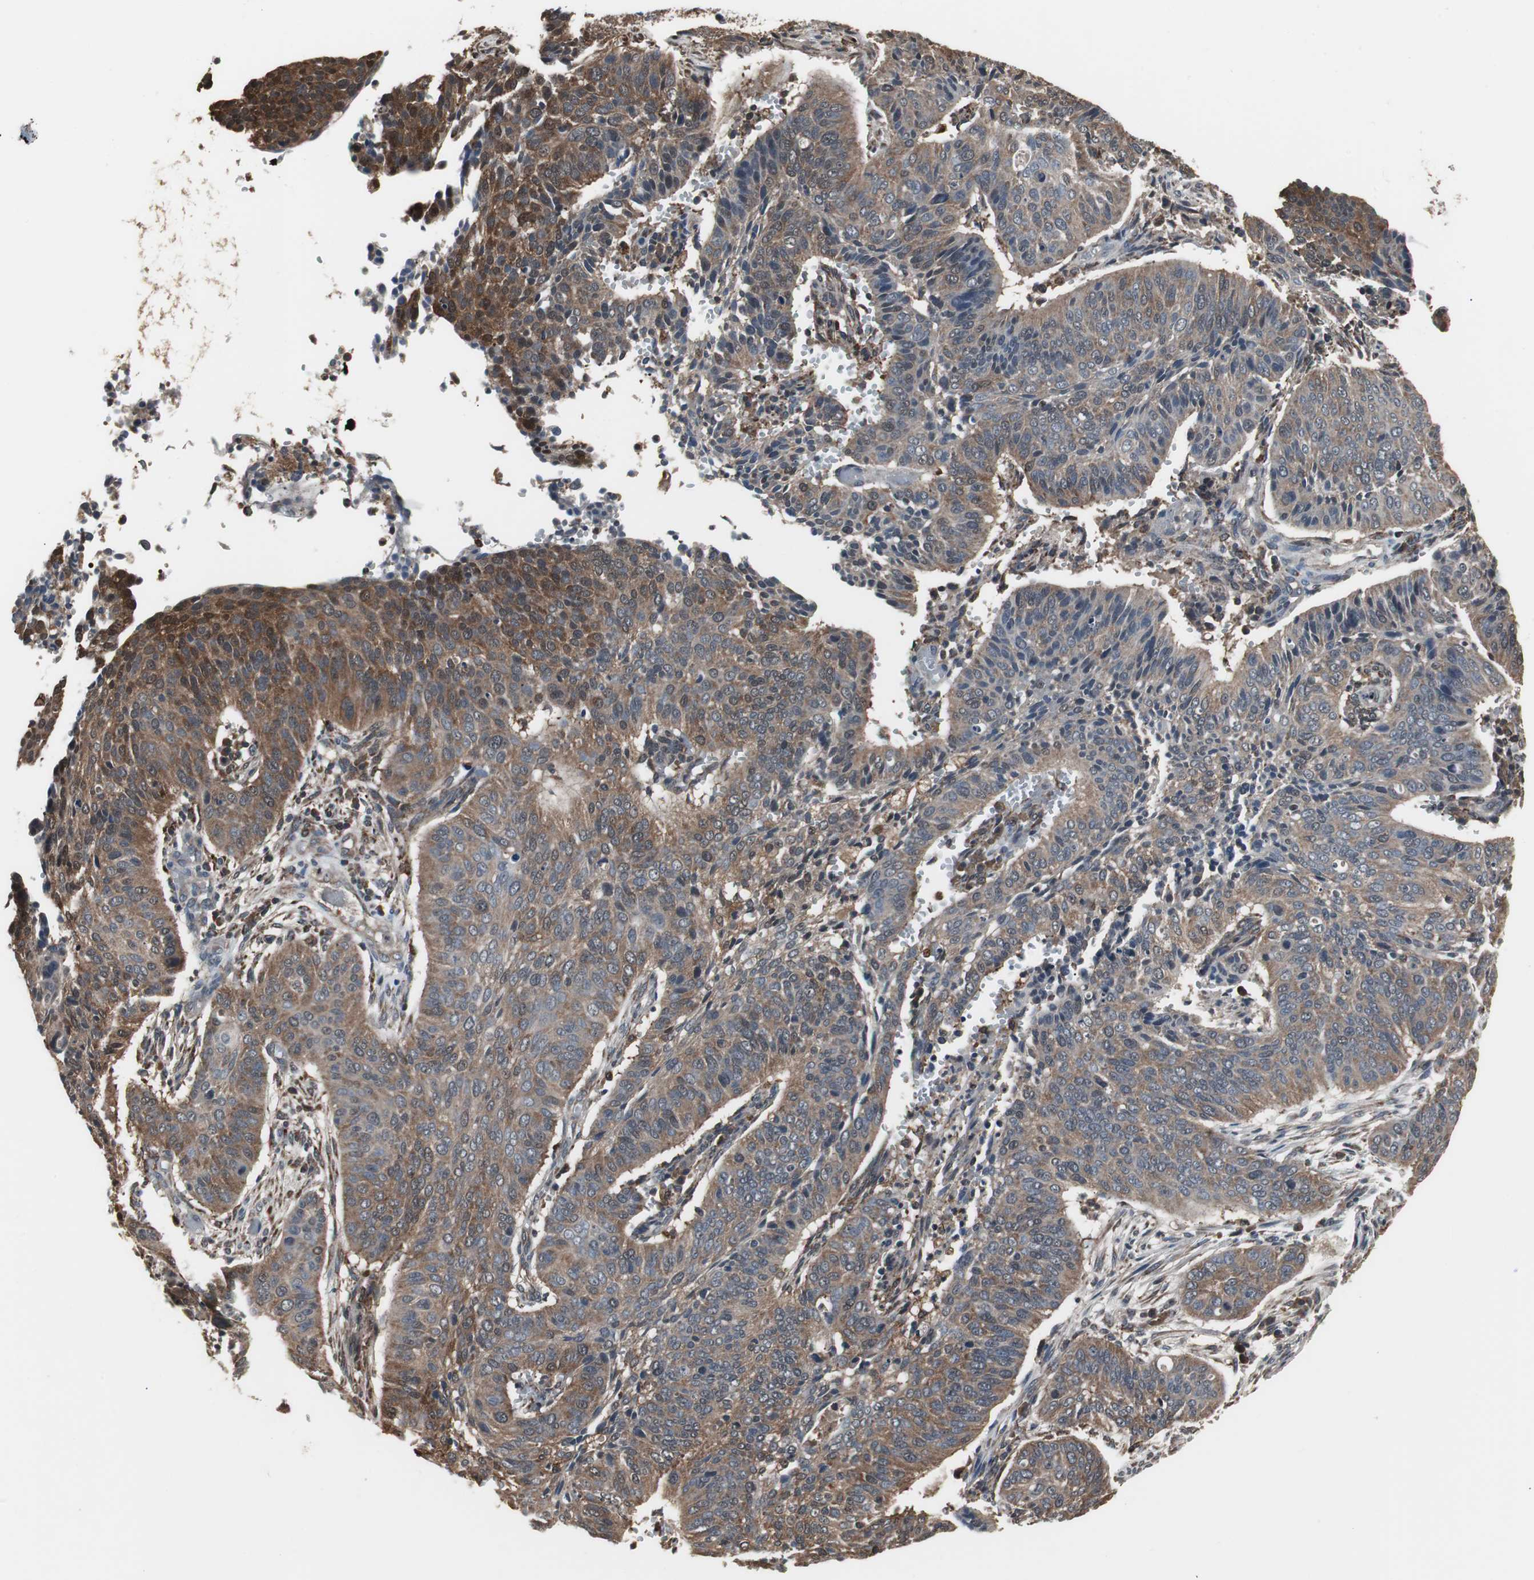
{"staining": {"intensity": "moderate", "quantity": ">75%", "location": "cytoplasmic/membranous"}, "tissue": "cervical cancer", "cell_type": "Tumor cells", "image_type": "cancer", "snomed": [{"axis": "morphology", "description": "Squamous cell carcinoma, NOS"}, {"axis": "topography", "description": "Cervix"}], "caption": "The micrograph demonstrates staining of cervical cancer (squamous cell carcinoma), revealing moderate cytoplasmic/membranous protein expression (brown color) within tumor cells.", "gene": "ZSCAN22", "patient": {"sex": "female", "age": 39}}